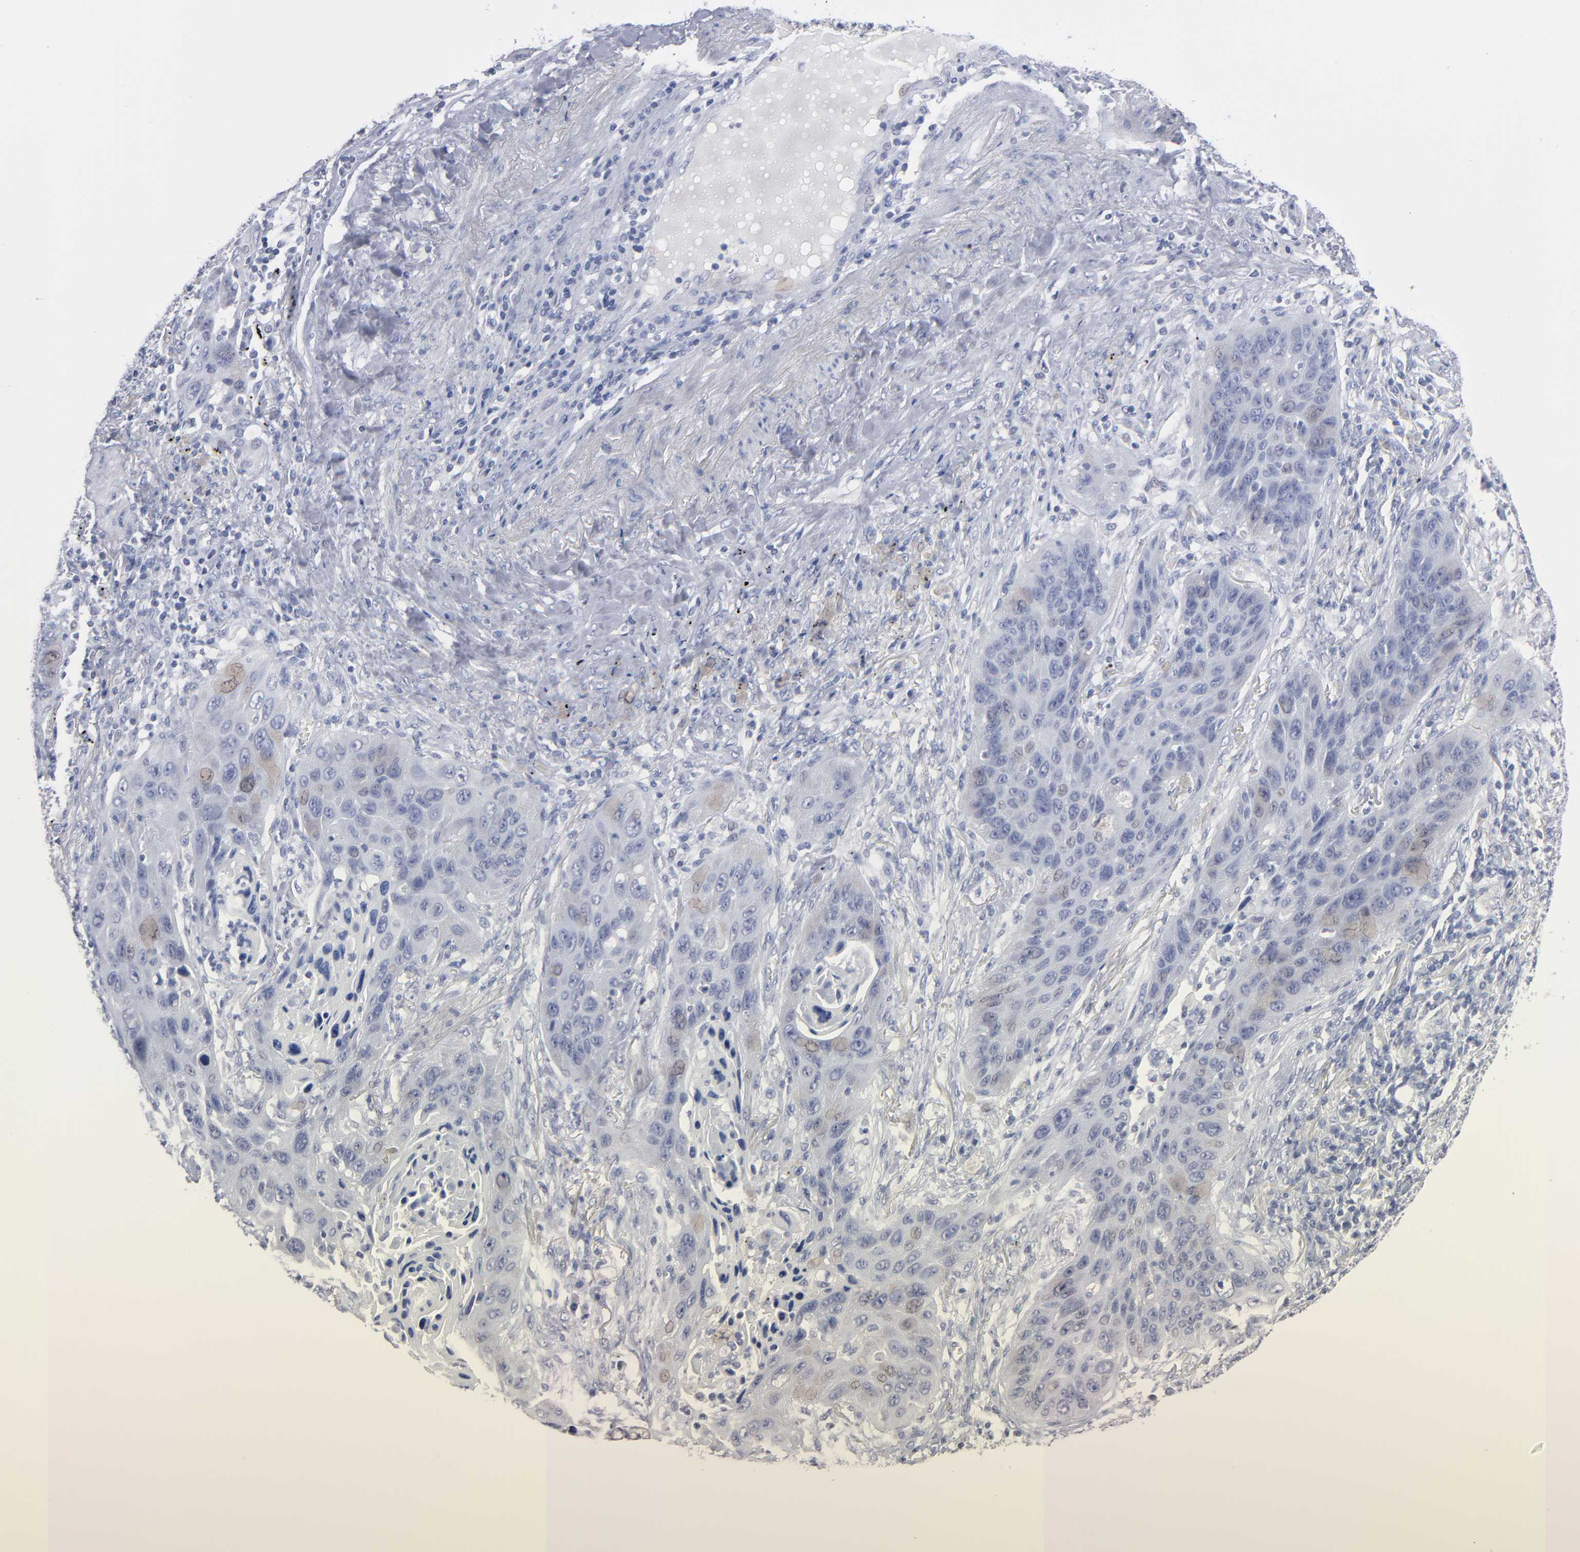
{"staining": {"intensity": "negative", "quantity": "none", "location": "none"}, "tissue": "lung cancer", "cell_type": "Tumor cells", "image_type": "cancer", "snomed": [{"axis": "morphology", "description": "Squamous cell carcinoma, NOS"}, {"axis": "topography", "description": "Lung"}], "caption": "Micrograph shows no protein expression in tumor cells of lung squamous cell carcinoma tissue.", "gene": "RPH3A", "patient": {"sex": "female", "age": 67}}